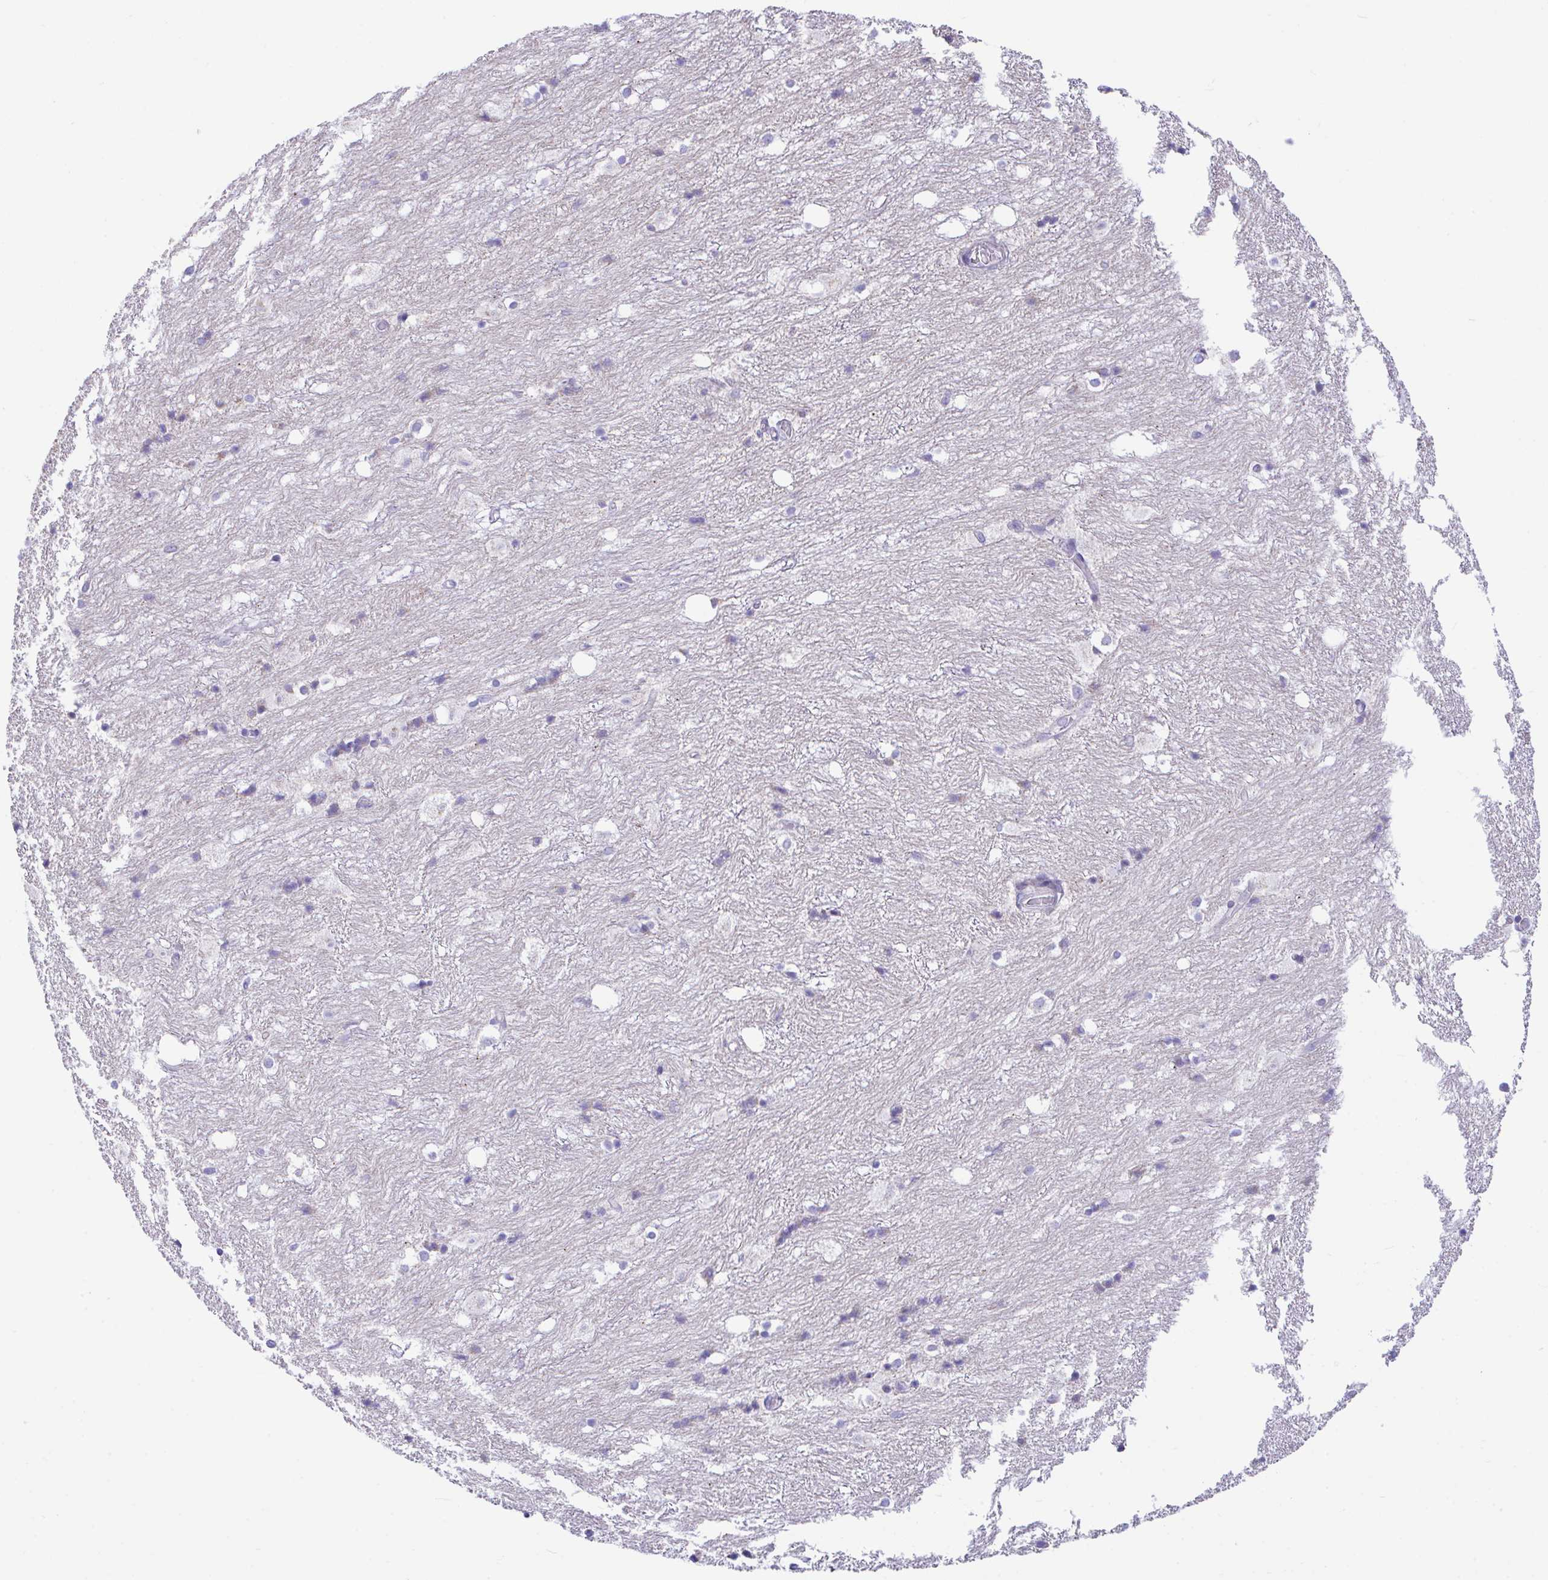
{"staining": {"intensity": "negative", "quantity": "none", "location": "none"}, "tissue": "hippocampus", "cell_type": "Glial cells", "image_type": "normal", "snomed": [{"axis": "morphology", "description": "Normal tissue, NOS"}, {"axis": "topography", "description": "Hippocampus"}], "caption": "Immunohistochemistry of unremarkable hippocampus shows no staining in glial cells. The staining was performed using DAB (3,3'-diaminobenzidine) to visualize the protein expression in brown, while the nuclei were stained in blue with hematoxylin (Magnification: 20x).", "gene": "NLRP8", "patient": {"sex": "female", "age": 52}}